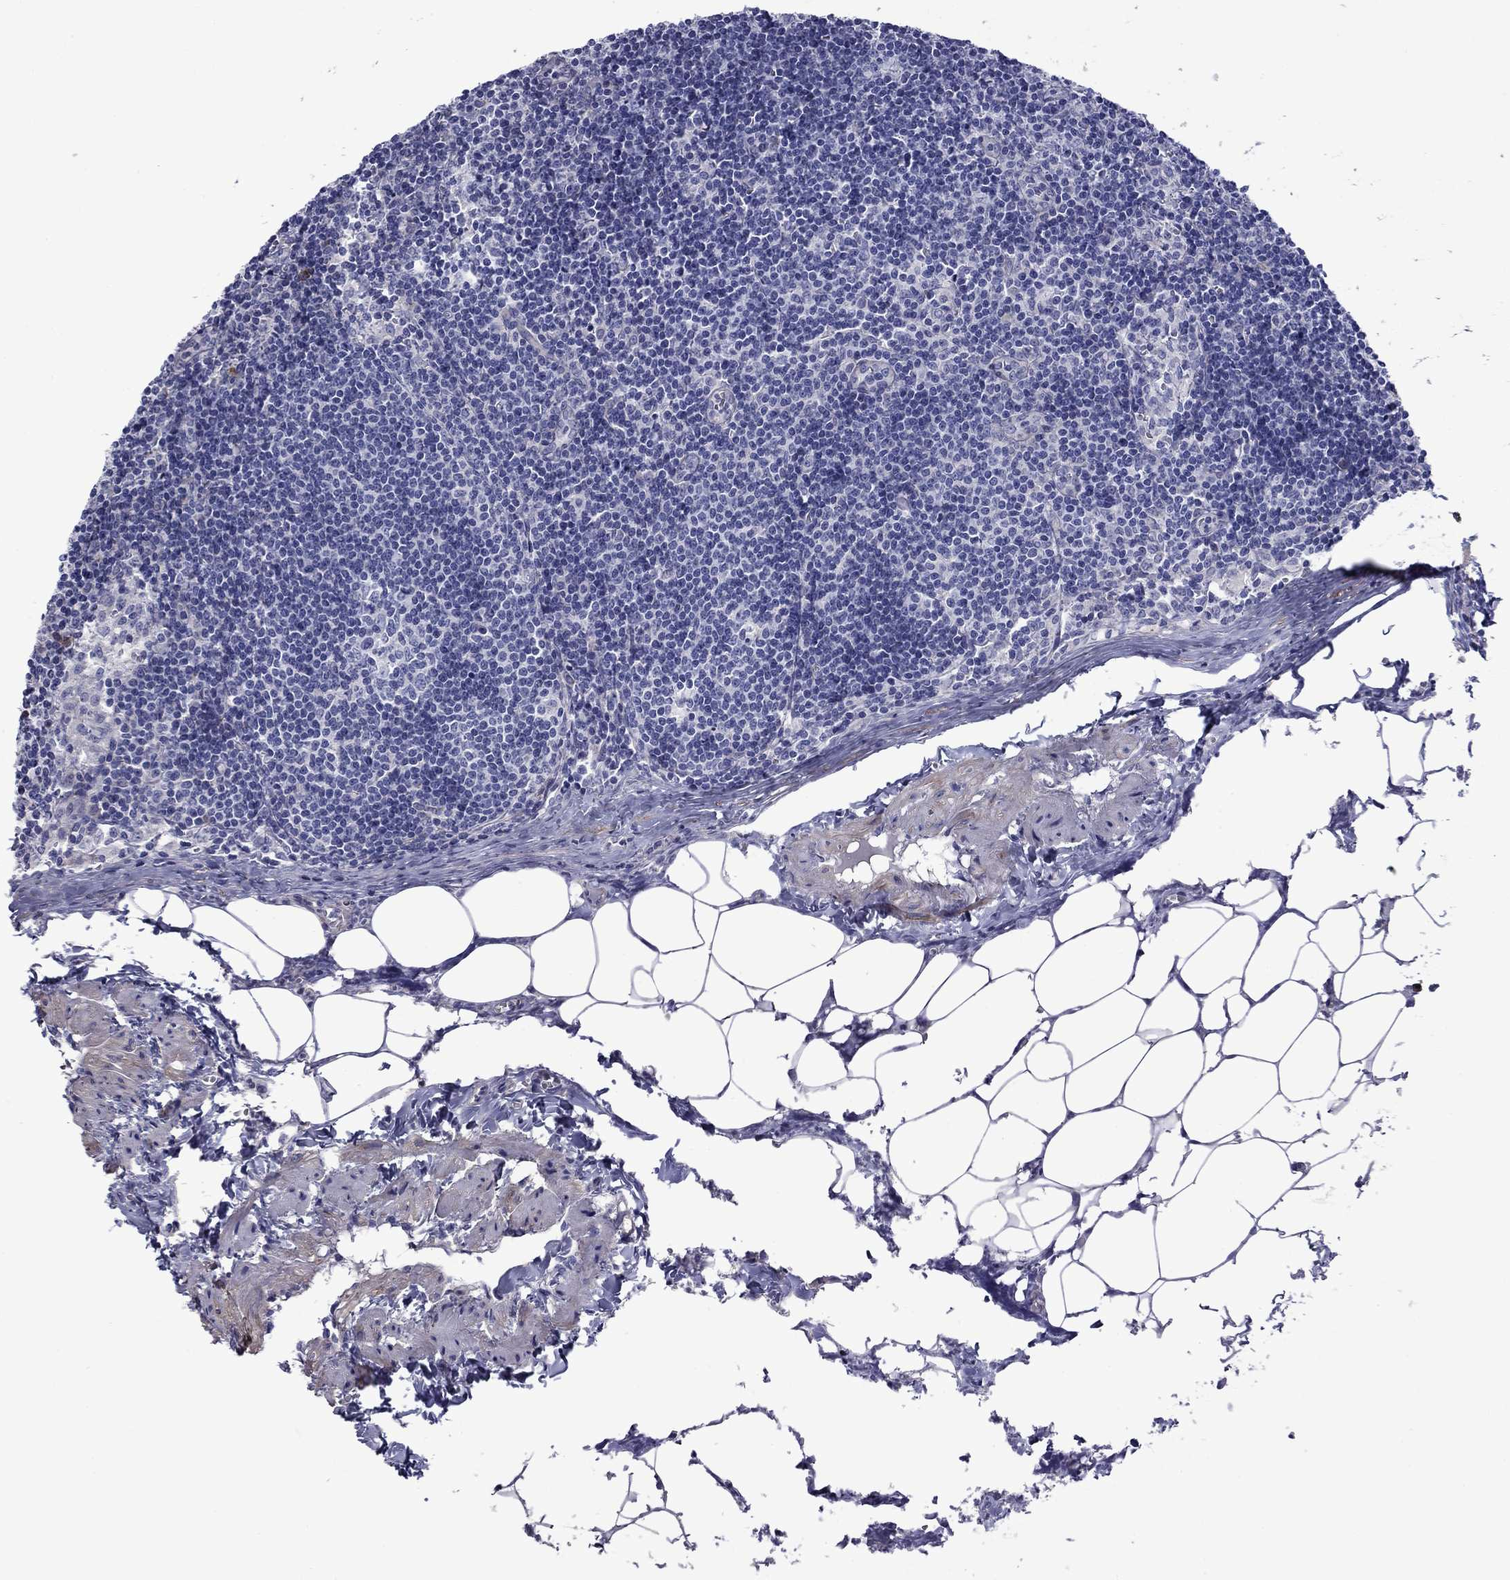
{"staining": {"intensity": "moderate", "quantity": "<25%", "location": "cytoplasmic/membranous"}, "tissue": "lymph node", "cell_type": "Germinal center cells", "image_type": "normal", "snomed": [{"axis": "morphology", "description": "Normal tissue, NOS"}, {"axis": "topography", "description": "Lymph node"}], "caption": "Germinal center cells display moderate cytoplasmic/membranous positivity in approximately <25% of cells in unremarkable lymph node.", "gene": "HSPG2", "patient": {"sex": "female", "age": 51}}